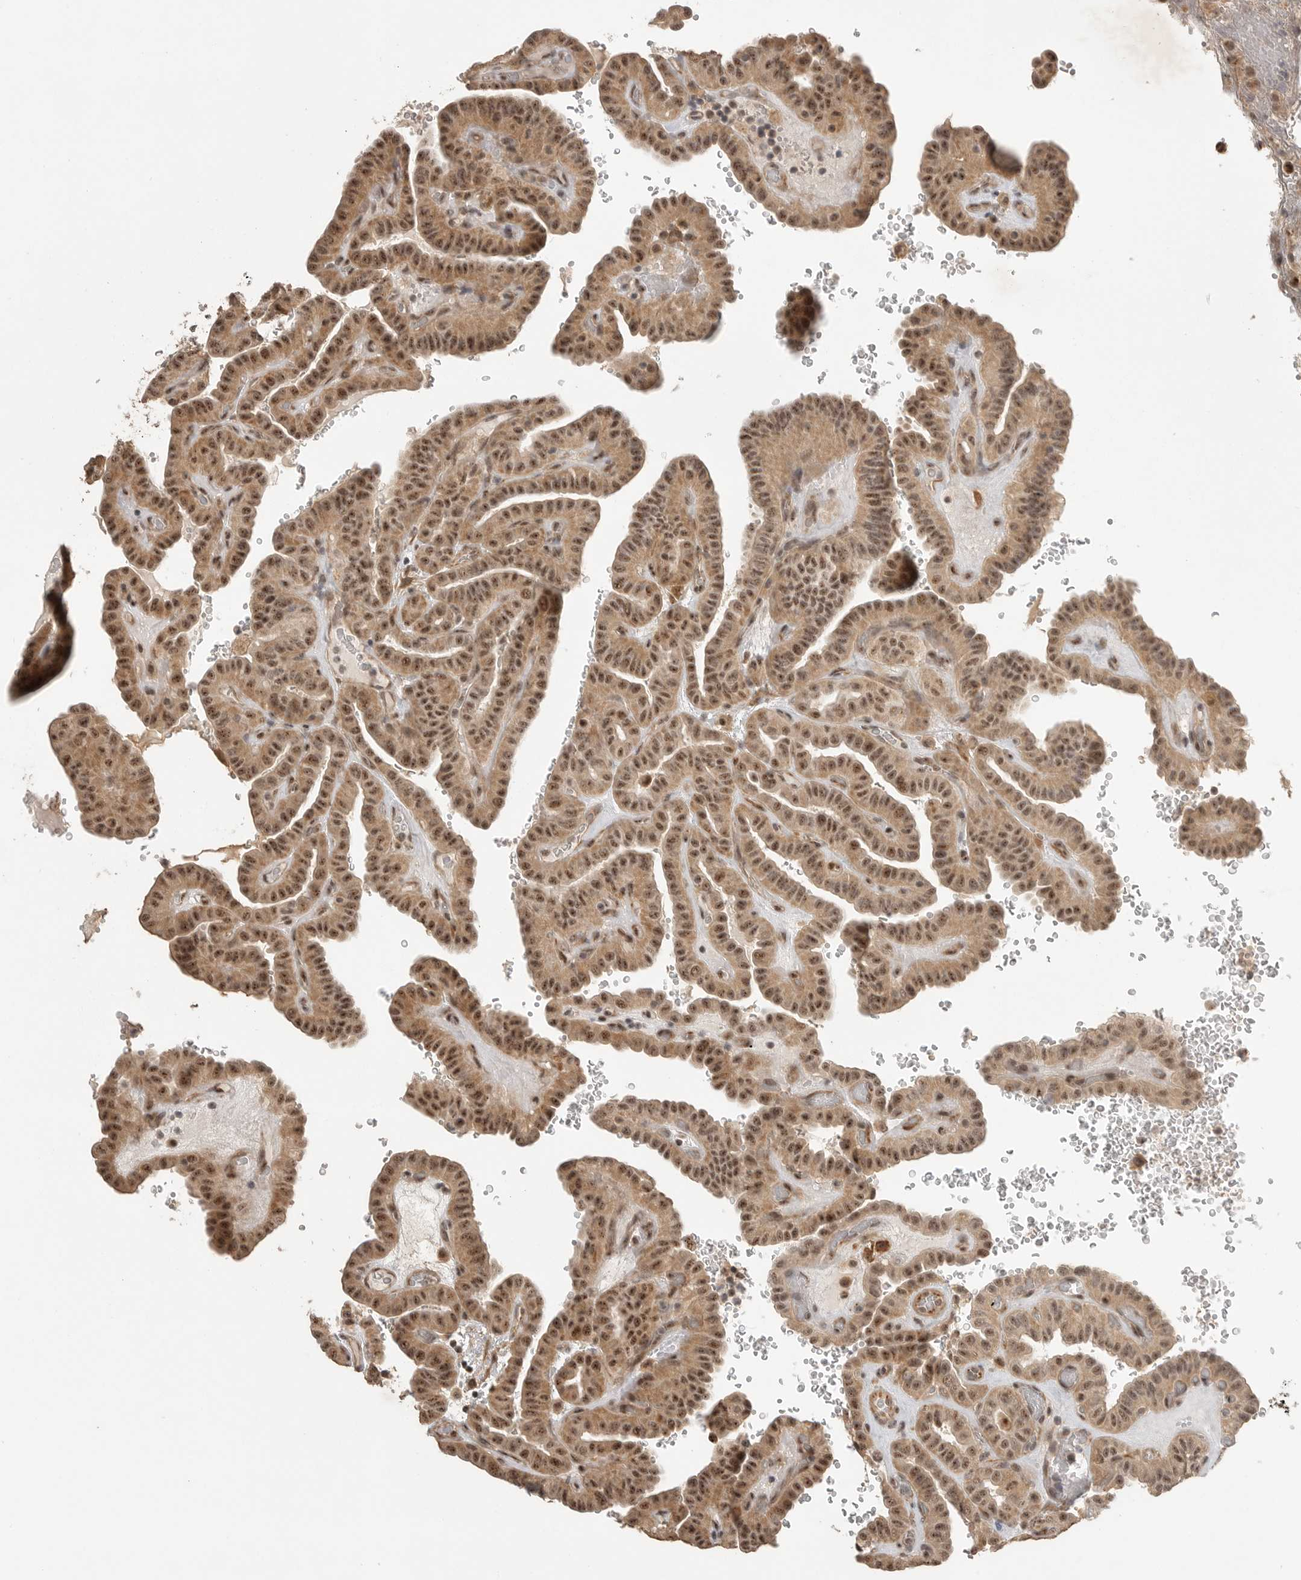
{"staining": {"intensity": "moderate", "quantity": ">75%", "location": "cytoplasmic/membranous,nuclear"}, "tissue": "thyroid cancer", "cell_type": "Tumor cells", "image_type": "cancer", "snomed": [{"axis": "morphology", "description": "Papillary adenocarcinoma, NOS"}, {"axis": "topography", "description": "Thyroid gland"}], "caption": "Brown immunohistochemical staining in thyroid papillary adenocarcinoma exhibits moderate cytoplasmic/membranous and nuclear staining in approximately >75% of tumor cells.", "gene": "POMP", "patient": {"sex": "male", "age": 77}}